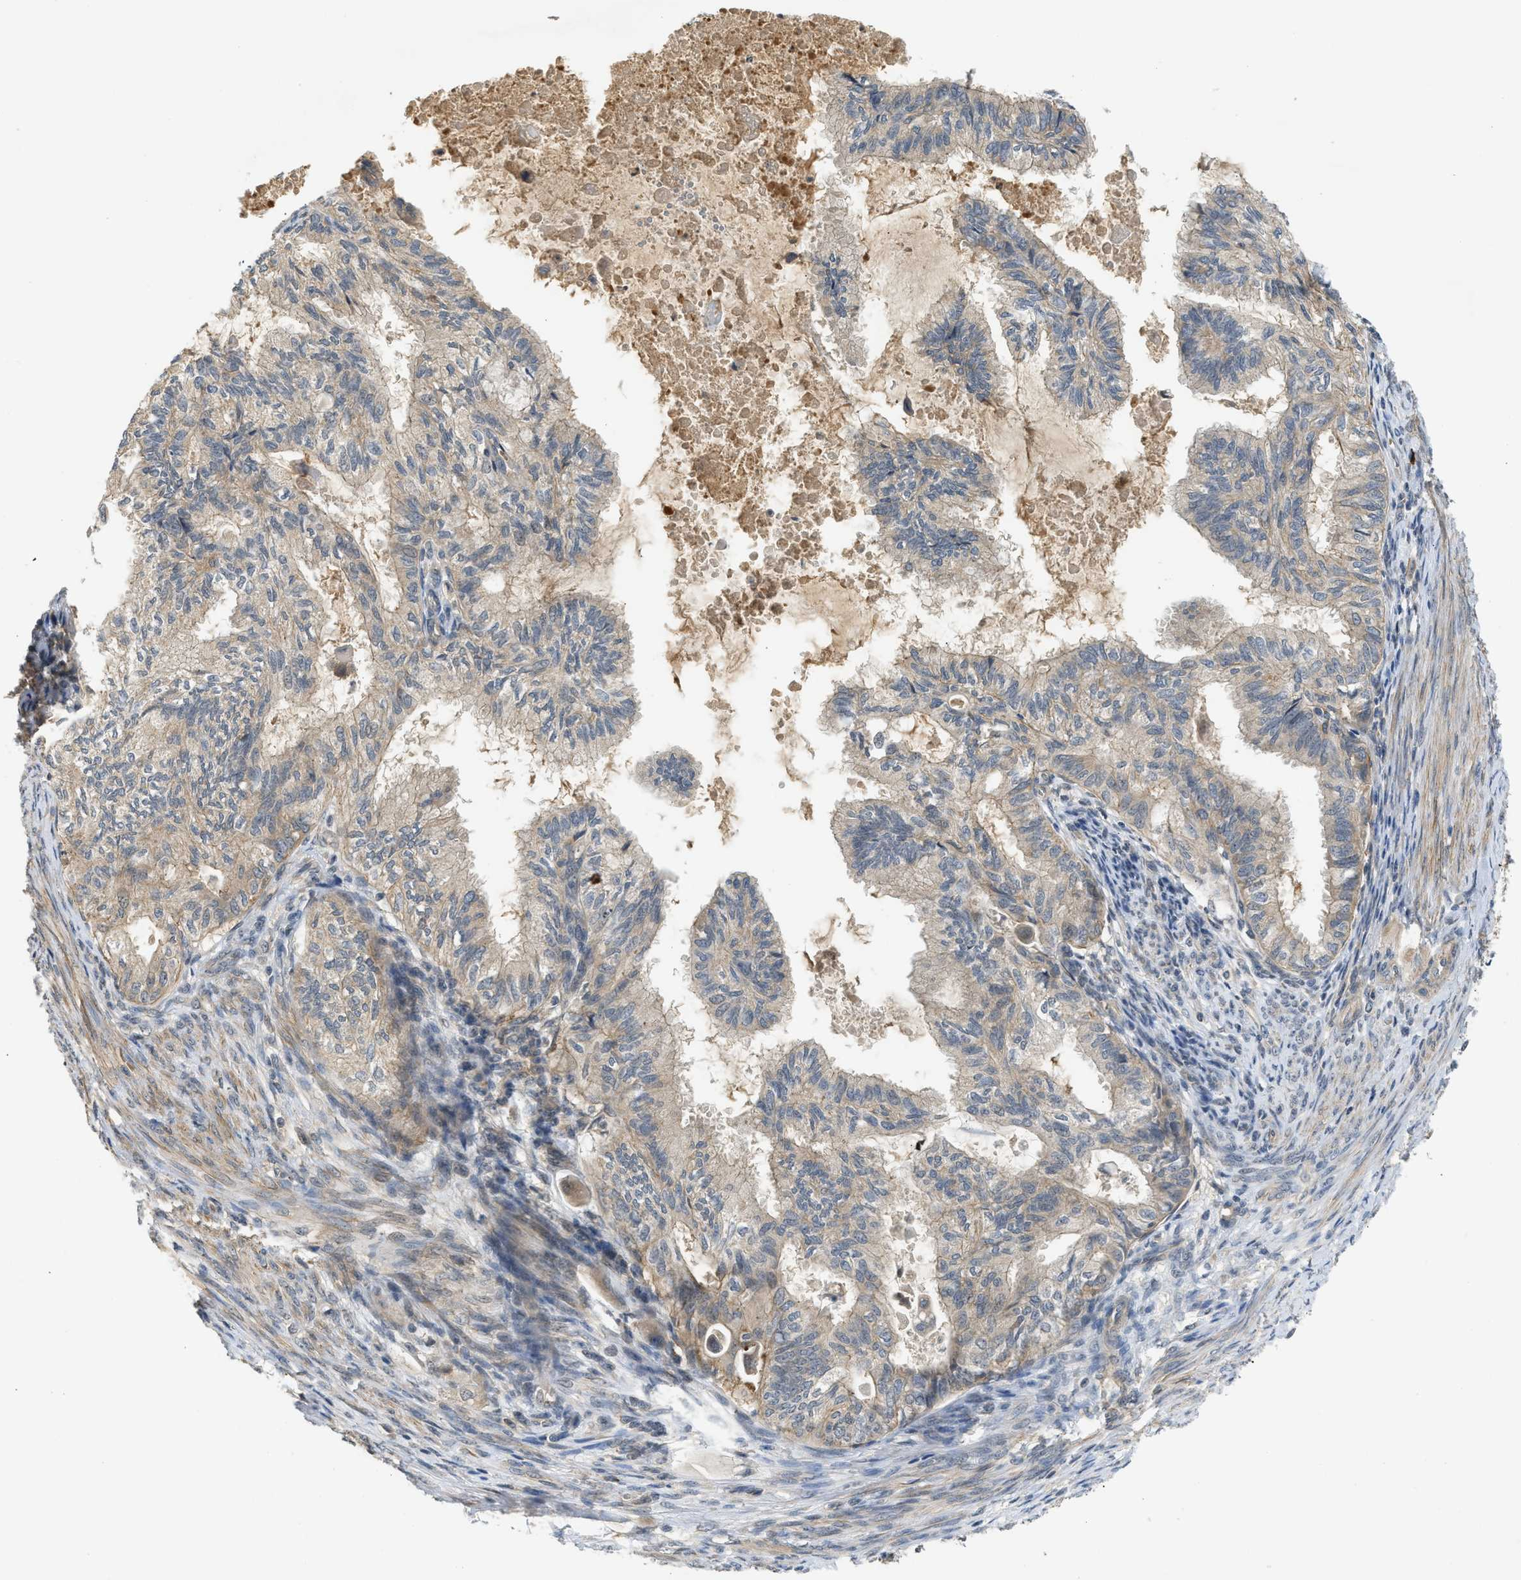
{"staining": {"intensity": "weak", "quantity": ">75%", "location": "cytoplasmic/membranous"}, "tissue": "cervical cancer", "cell_type": "Tumor cells", "image_type": "cancer", "snomed": [{"axis": "morphology", "description": "Normal tissue, NOS"}, {"axis": "morphology", "description": "Adenocarcinoma, NOS"}, {"axis": "topography", "description": "Cervix"}, {"axis": "topography", "description": "Endometrium"}], "caption": "Cervical cancer (adenocarcinoma) stained with DAB (3,3'-diaminobenzidine) IHC exhibits low levels of weak cytoplasmic/membranous expression in approximately >75% of tumor cells.", "gene": "ADCY8", "patient": {"sex": "female", "age": 86}}